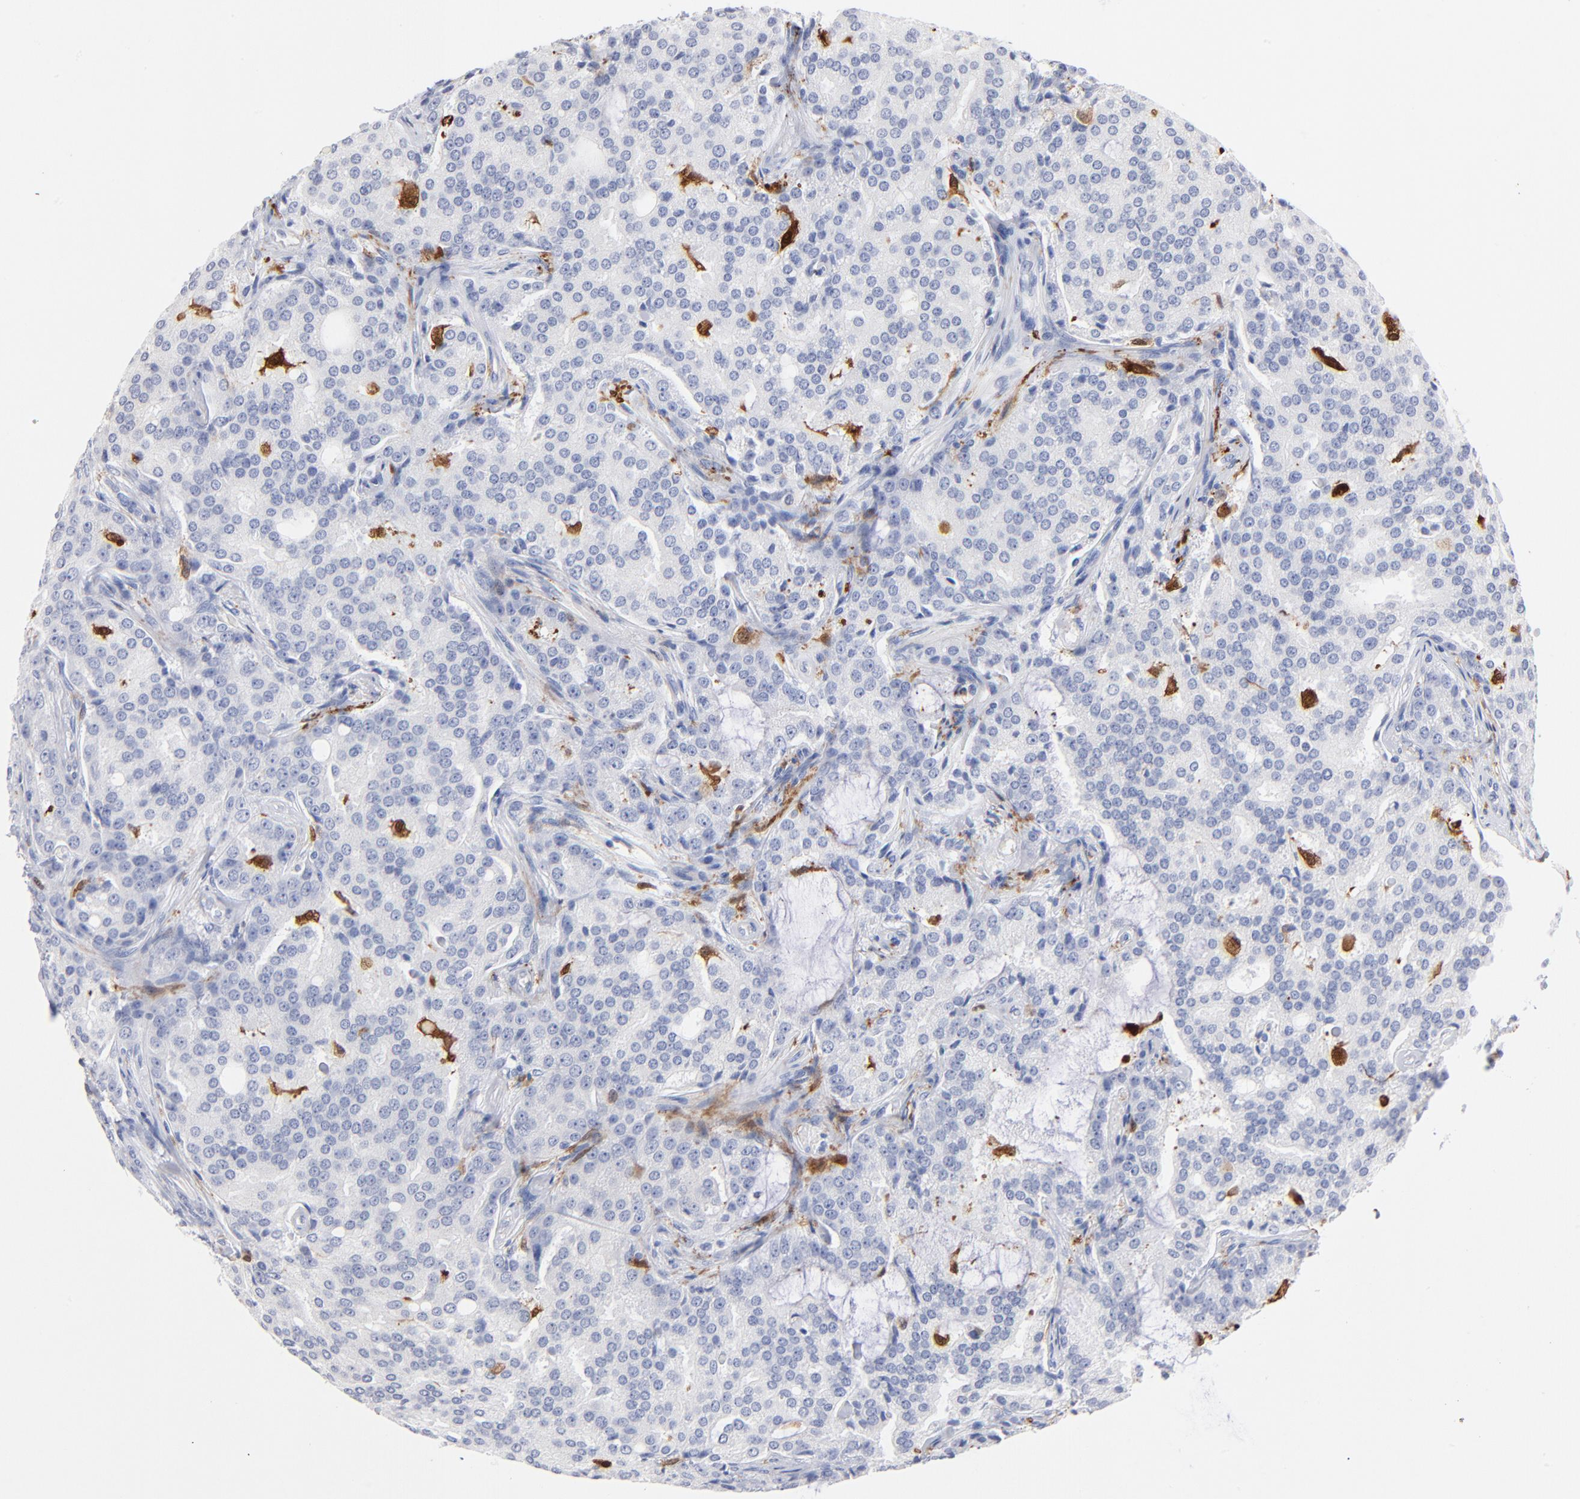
{"staining": {"intensity": "negative", "quantity": "none", "location": "none"}, "tissue": "prostate cancer", "cell_type": "Tumor cells", "image_type": "cancer", "snomed": [{"axis": "morphology", "description": "Adenocarcinoma, High grade"}, {"axis": "topography", "description": "Prostate"}], "caption": "Human prostate cancer (adenocarcinoma (high-grade)) stained for a protein using immunohistochemistry displays no positivity in tumor cells.", "gene": "IFIT2", "patient": {"sex": "male", "age": 72}}